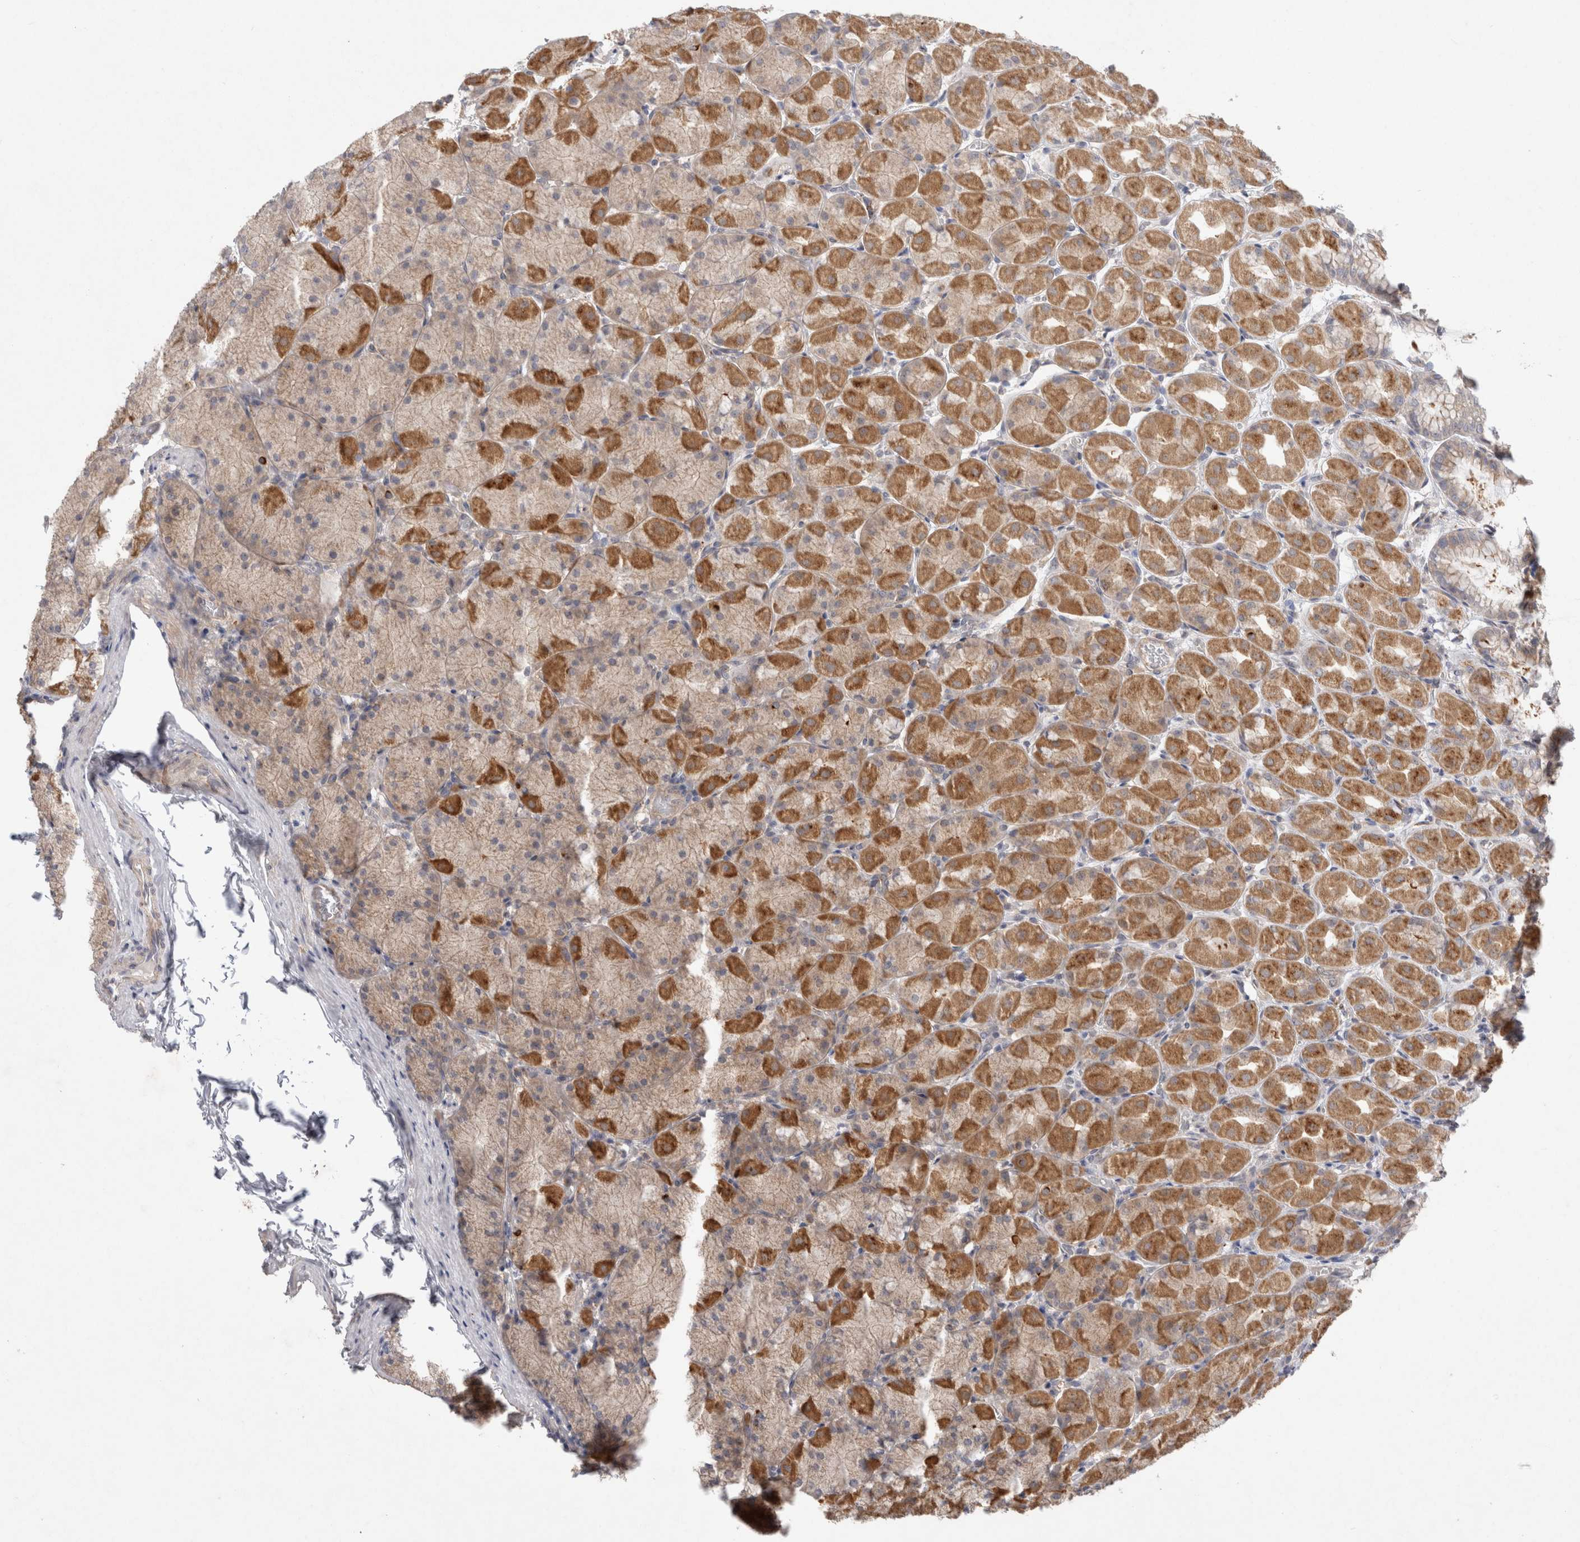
{"staining": {"intensity": "moderate", "quantity": ">75%", "location": "cytoplasmic/membranous"}, "tissue": "stomach", "cell_type": "Glandular cells", "image_type": "normal", "snomed": [{"axis": "morphology", "description": "Normal tissue, NOS"}, {"axis": "topography", "description": "Stomach, upper"}], "caption": "Immunohistochemical staining of normal human stomach displays medium levels of moderate cytoplasmic/membranous expression in about >75% of glandular cells. (brown staining indicates protein expression, while blue staining denotes nuclei).", "gene": "NPC1", "patient": {"sex": "female", "age": 56}}